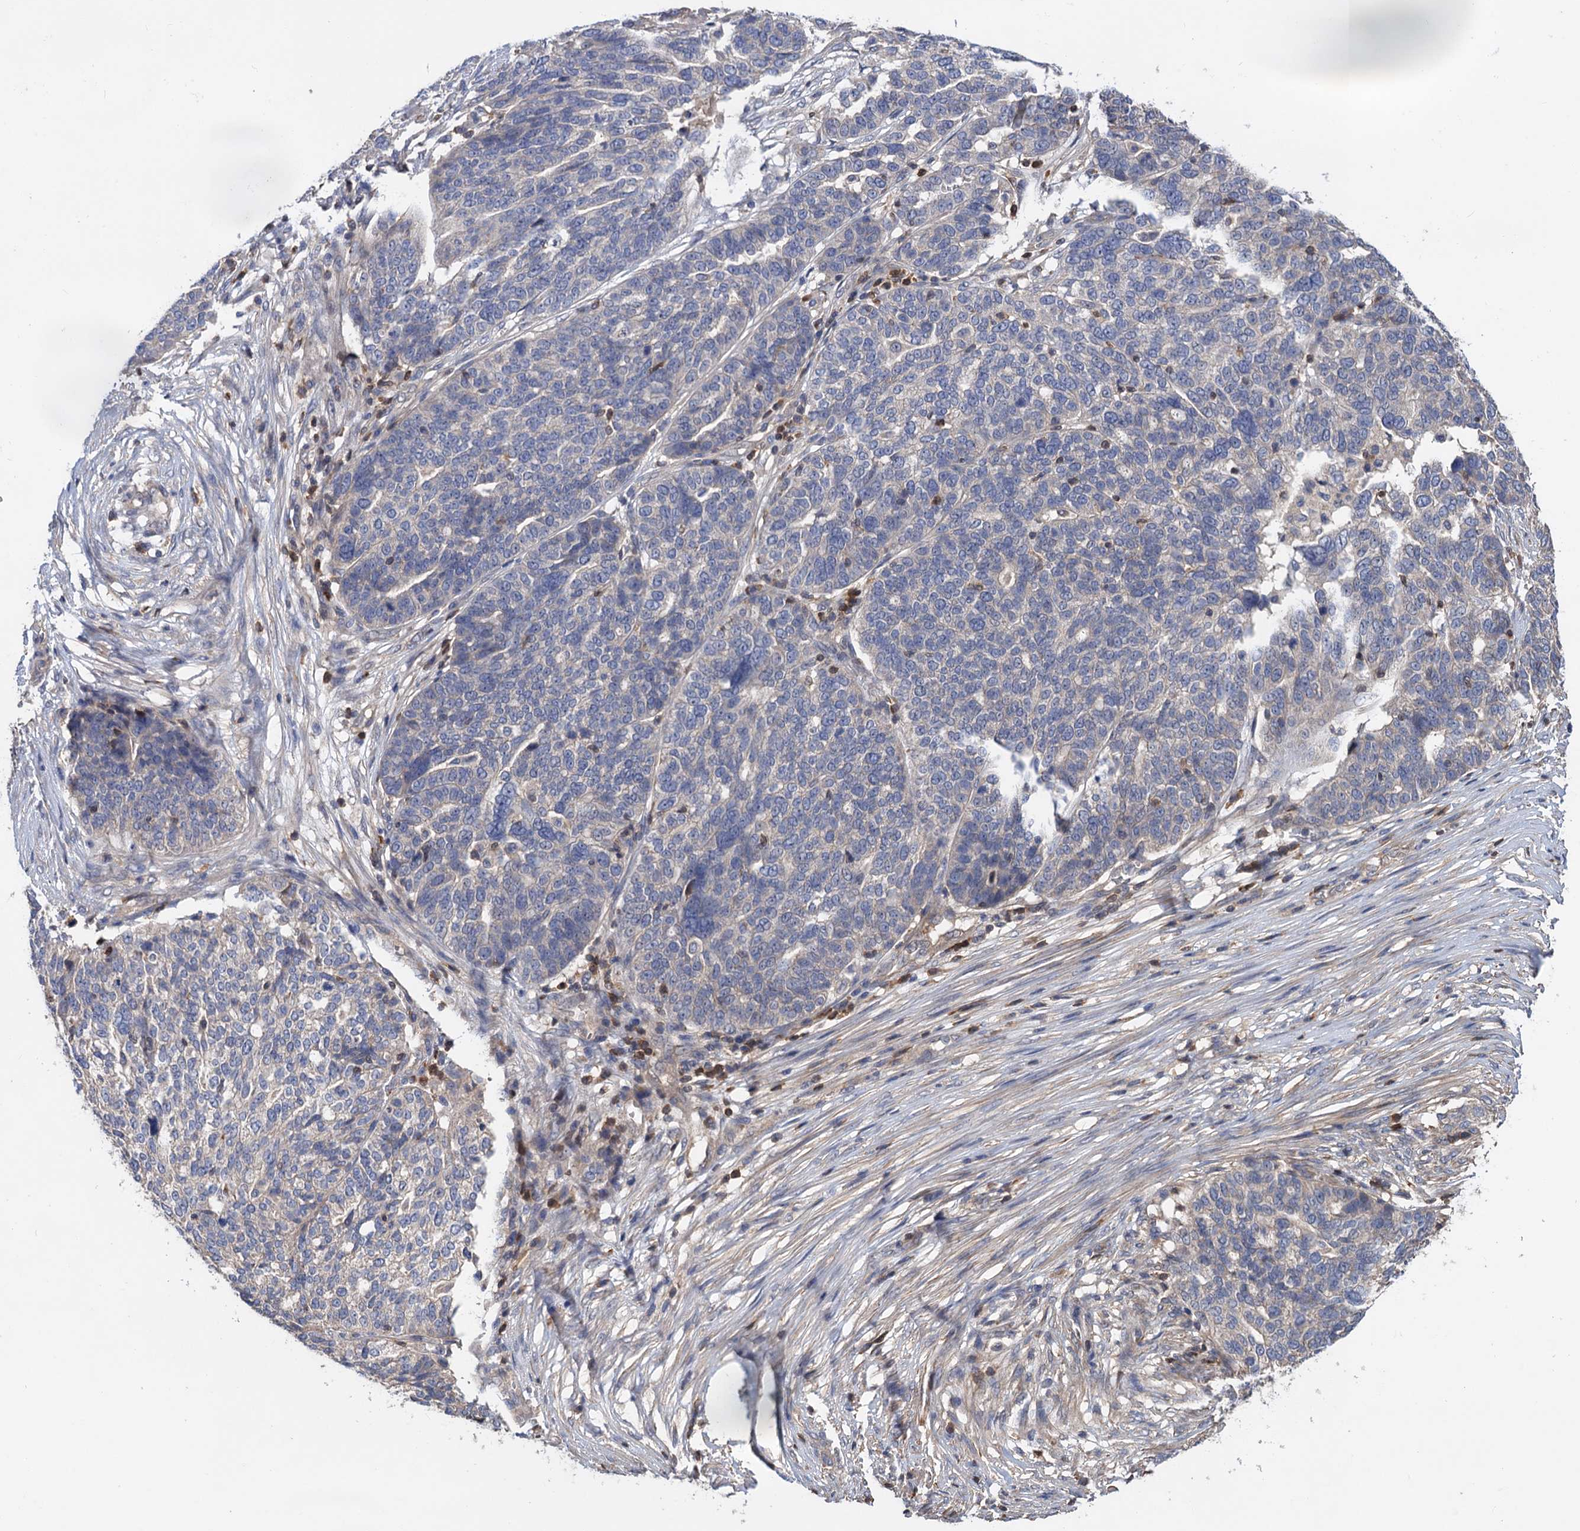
{"staining": {"intensity": "negative", "quantity": "none", "location": "none"}, "tissue": "ovarian cancer", "cell_type": "Tumor cells", "image_type": "cancer", "snomed": [{"axis": "morphology", "description": "Cystadenocarcinoma, serous, NOS"}, {"axis": "topography", "description": "Ovary"}], "caption": "The IHC photomicrograph has no significant positivity in tumor cells of serous cystadenocarcinoma (ovarian) tissue.", "gene": "DGKA", "patient": {"sex": "female", "age": 59}}